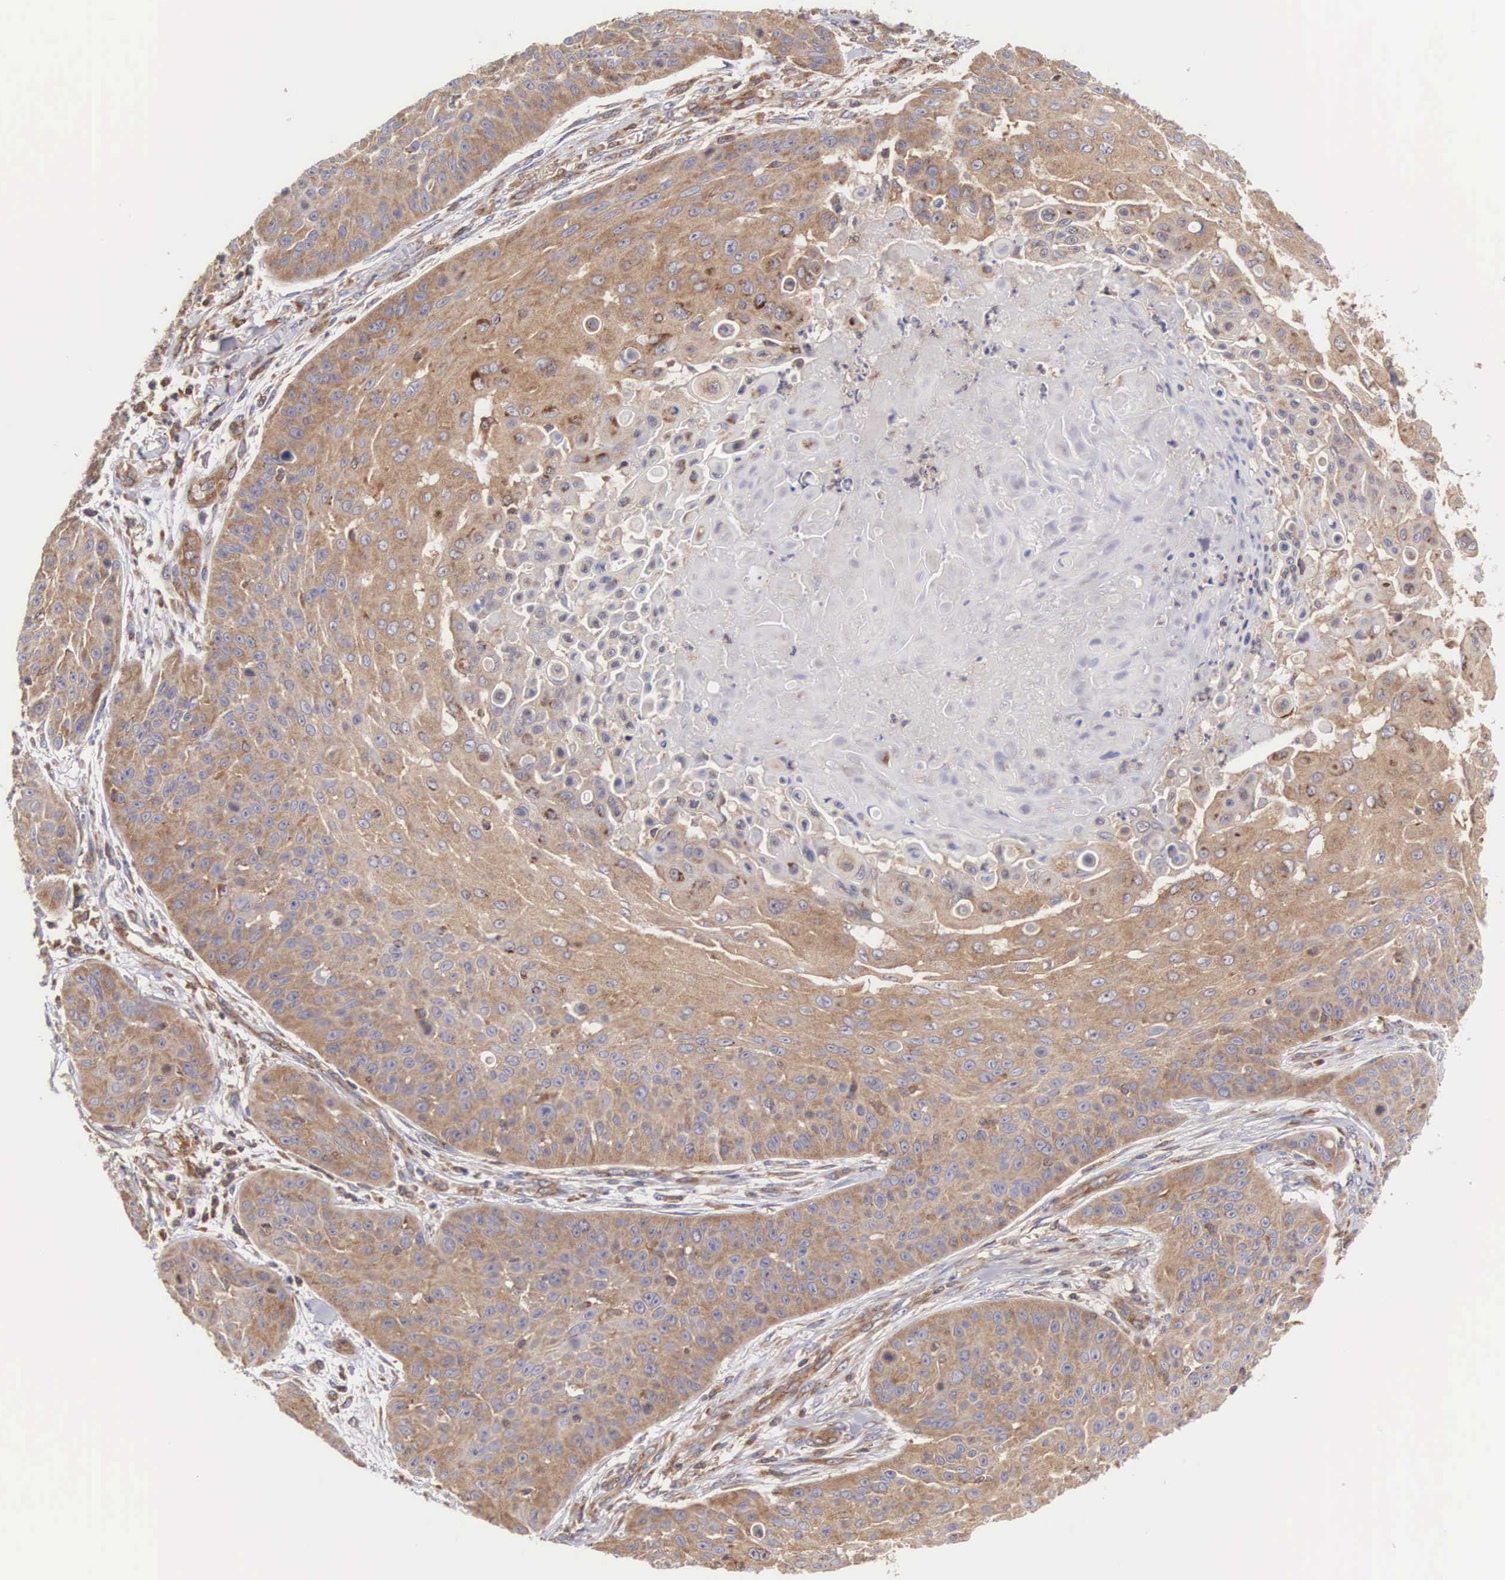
{"staining": {"intensity": "moderate", "quantity": ">75%", "location": "cytoplasmic/membranous"}, "tissue": "skin cancer", "cell_type": "Tumor cells", "image_type": "cancer", "snomed": [{"axis": "morphology", "description": "Squamous cell carcinoma, NOS"}, {"axis": "topography", "description": "Skin"}], "caption": "High-magnification brightfield microscopy of squamous cell carcinoma (skin) stained with DAB (3,3'-diaminobenzidine) (brown) and counterstained with hematoxylin (blue). tumor cells exhibit moderate cytoplasmic/membranous staining is seen in about>75% of cells.", "gene": "DHRS1", "patient": {"sex": "male", "age": 82}}